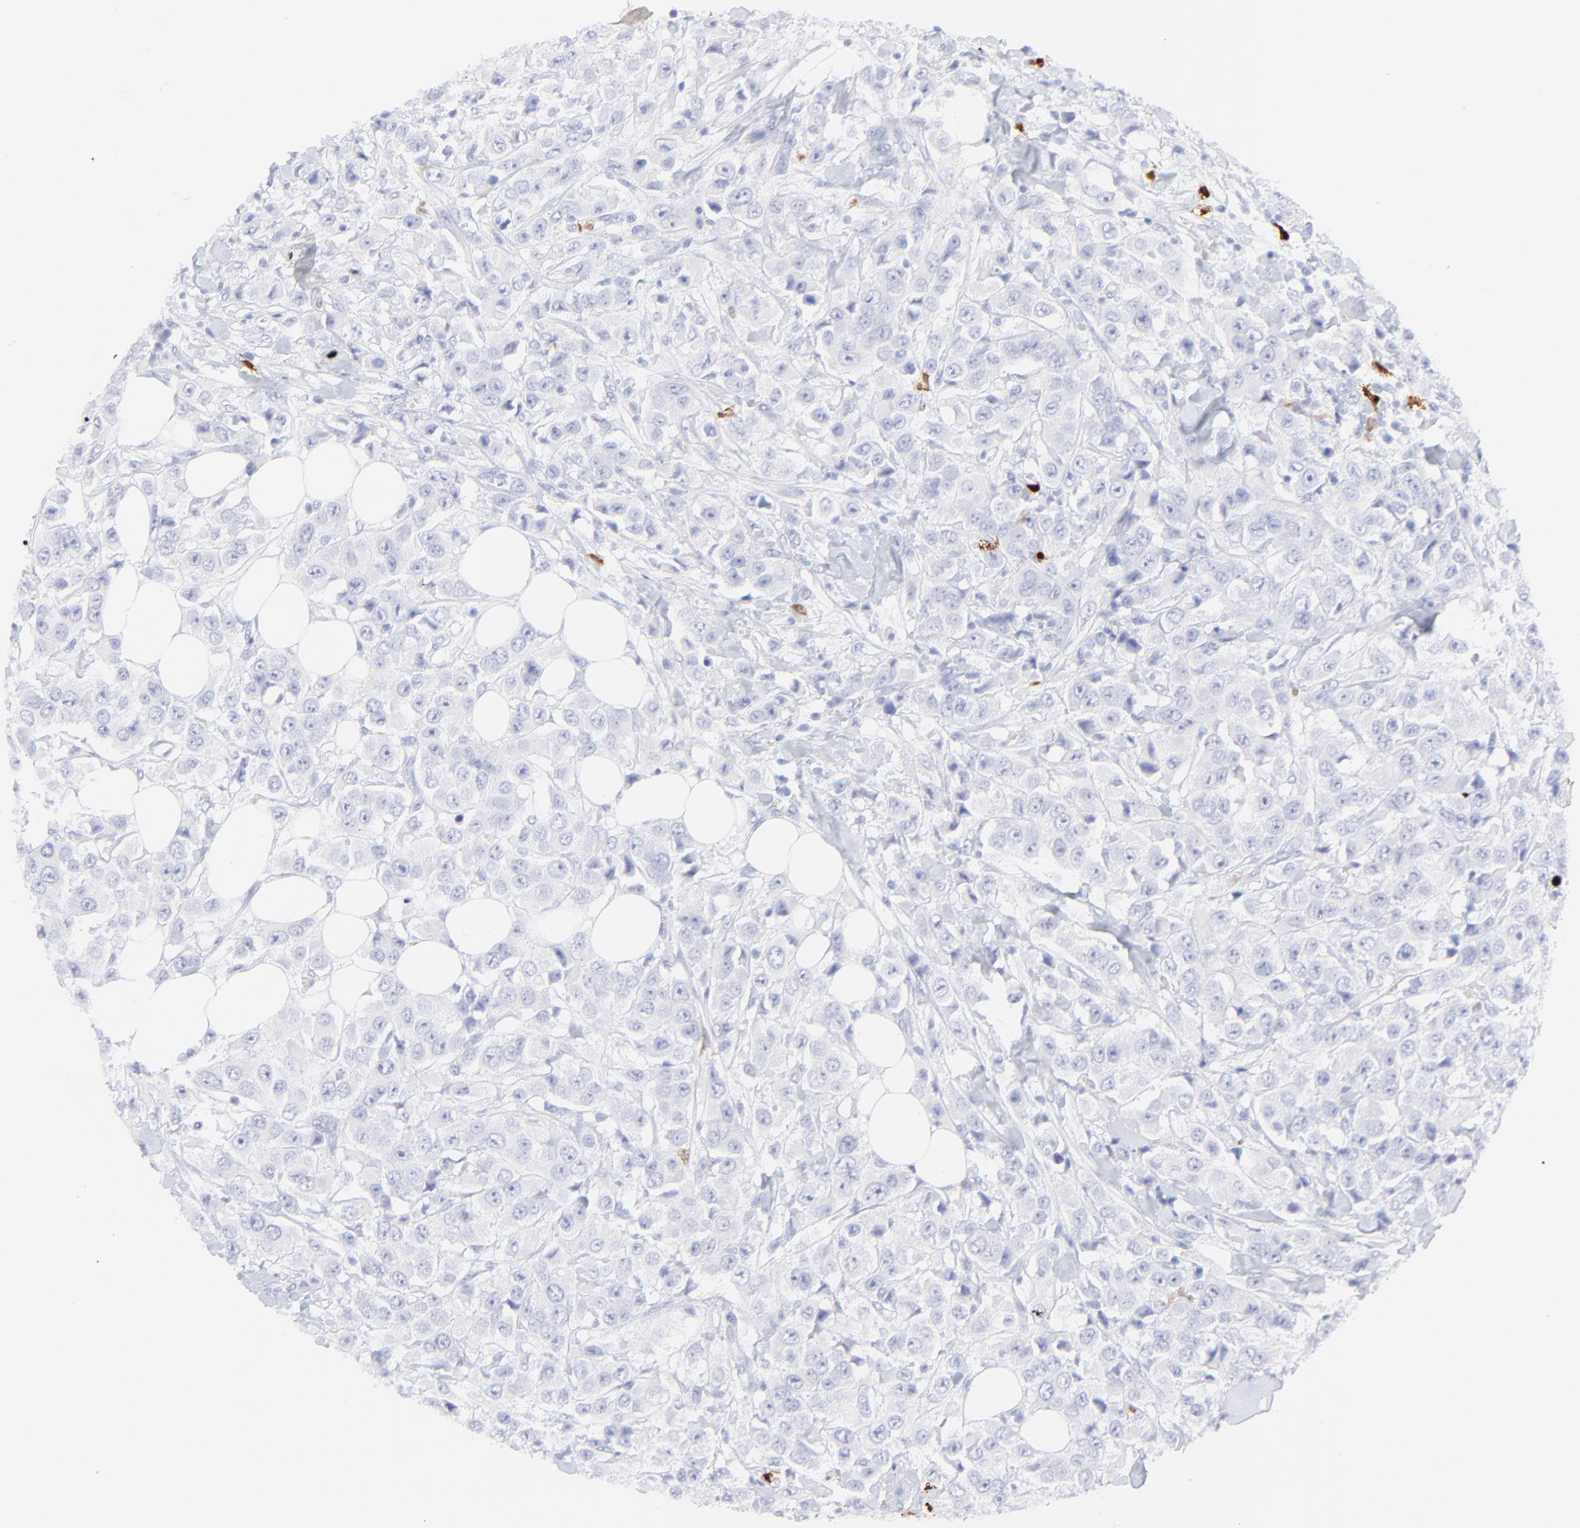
{"staining": {"intensity": "negative", "quantity": "none", "location": "none"}, "tissue": "breast cancer", "cell_type": "Tumor cells", "image_type": "cancer", "snomed": [{"axis": "morphology", "description": "Duct carcinoma"}, {"axis": "topography", "description": "Breast"}], "caption": "Protein analysis of breast cancer shows no significant positivity in tumor cells.", "gene": "S100A12", "patient": {"sex": "female", "age": 58}}